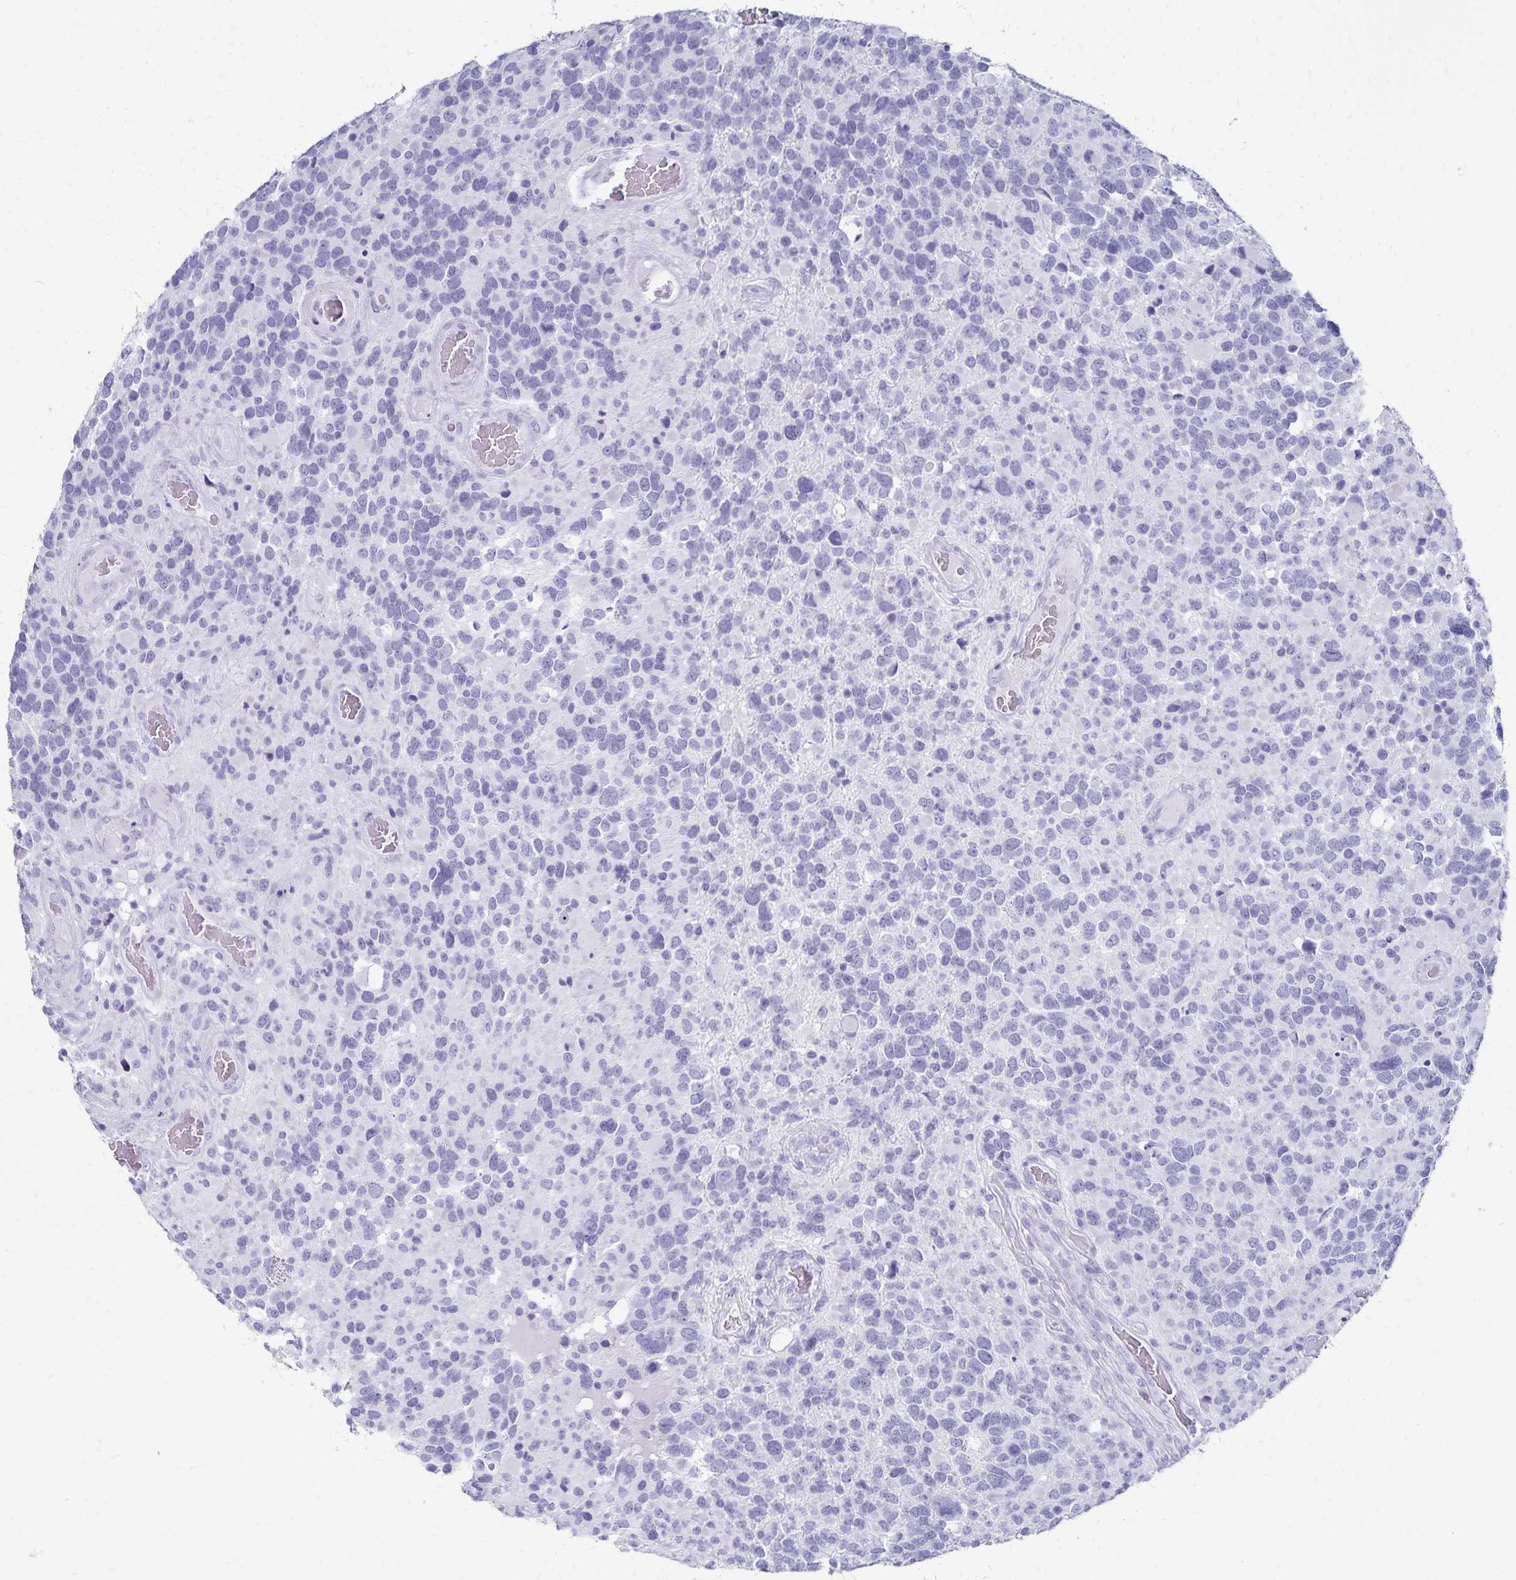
{"staining": {"intensity": "negative", "quantity": "none", "location": "none"}, "tissue": "glioma", "cell_type": "Tumor cells", "image_type": "cancer", "snomed": [{"axis": "morphology", "description": "Glioma, malignant, High grade"}, {"axis": "topography", "description": "Brain"}], "caption": "Micrograph shows no protein positivity in tumor cells of glioma tissue.", "gene": "GIP", "patient": {"sex": "female", "age": 40}}